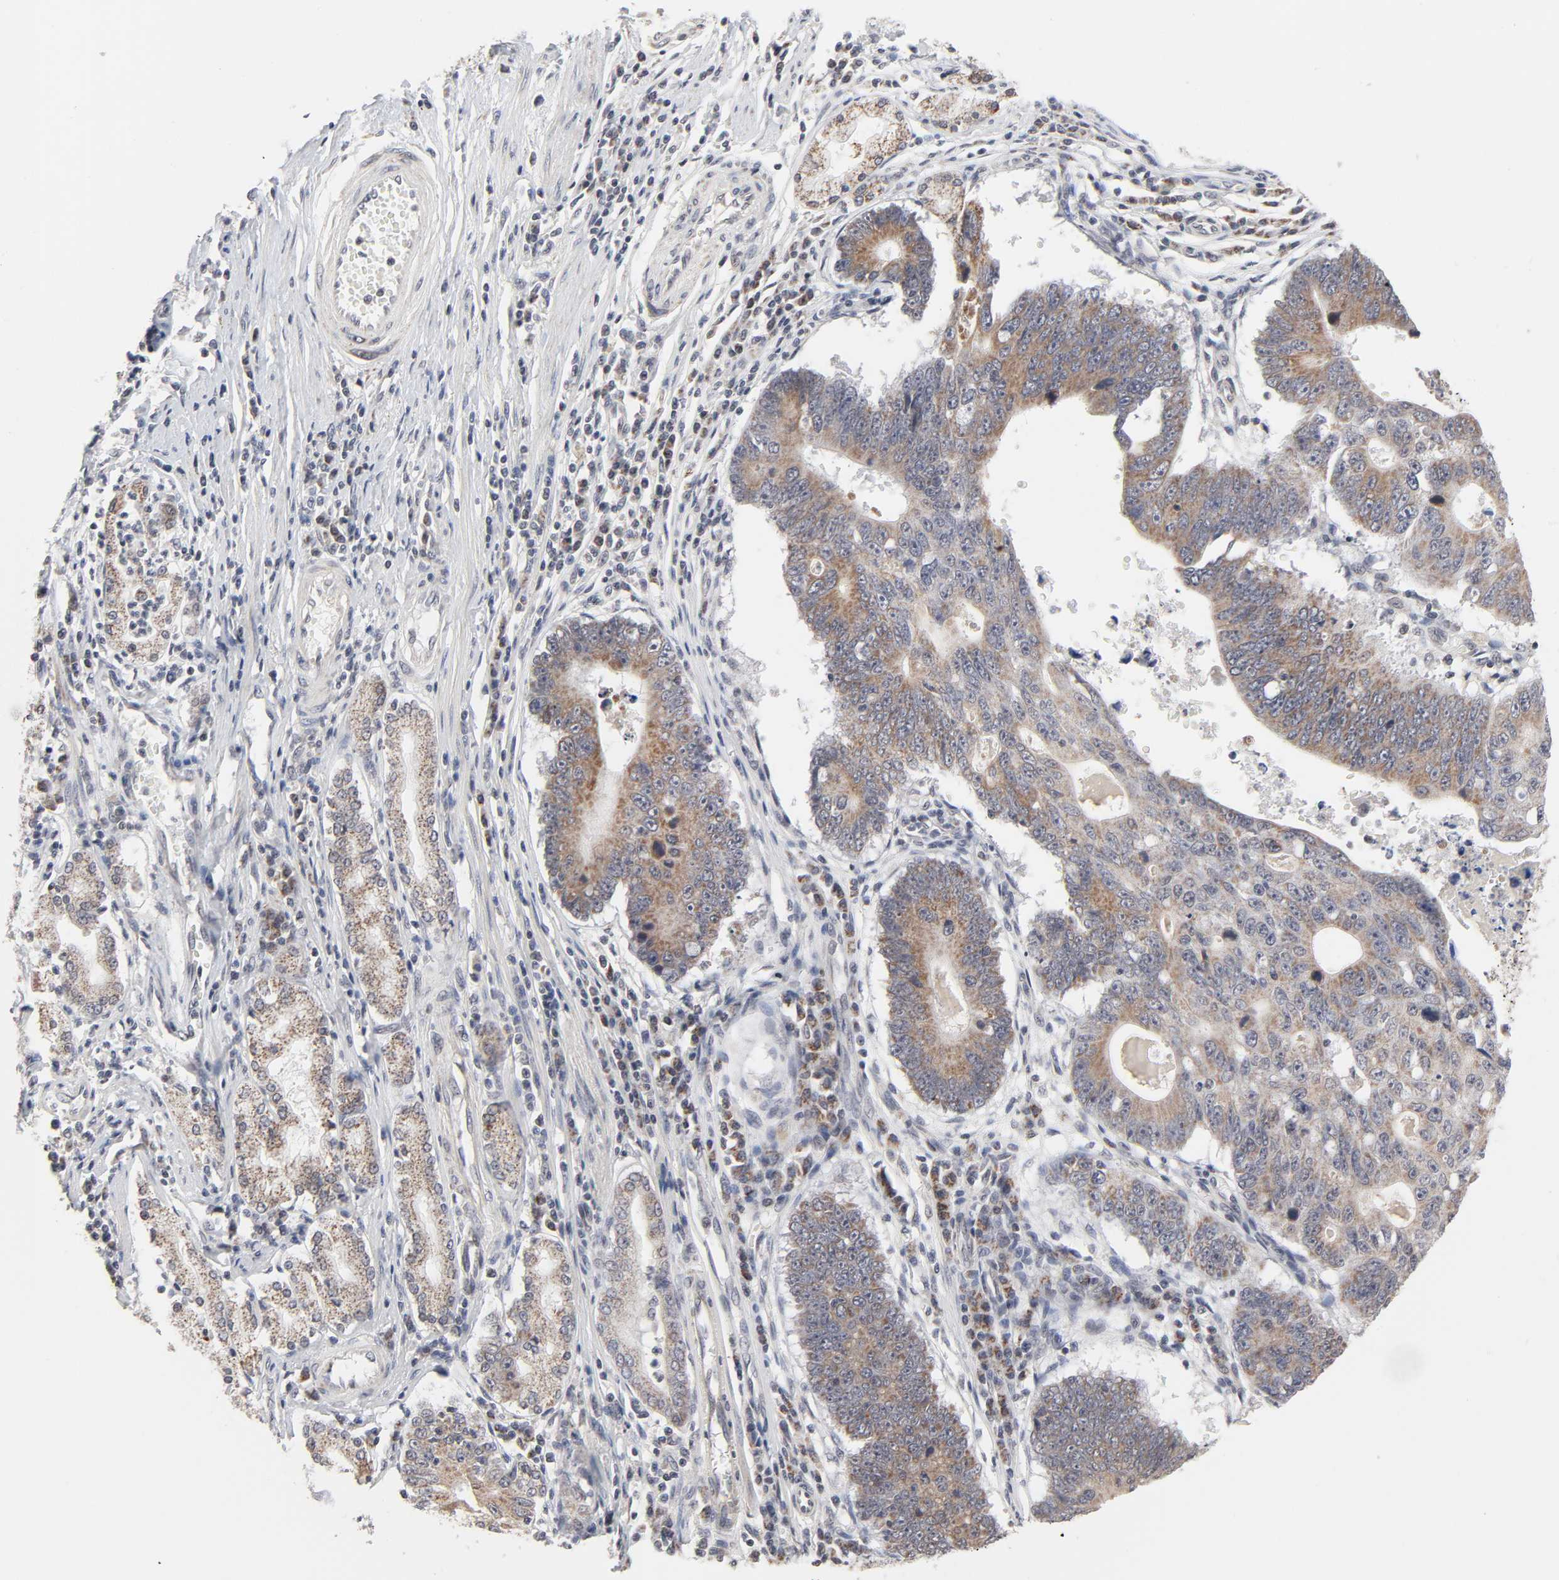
{"staining": {"intensity": "moderate", "quantity": ">75%", "location": "cytoplasmic/membranous"}, "tissue": "stomach cancer", "cell_type": "Tumor cells", "image_type": "cancer", "snomed": [{"axis": "morphology", "description": "Adenocarcinoma, NOS"}, {"axis": "topography", "description": "Stomach"}], "caption": "Stomach cancer stained with DAB (3,3'-diaminobenzidine) immunohistochemistry (IHC) shows medium levels of moderate cytoplasmic/membranous expression in about >75% of tumor cells. (Brightfield microscopy of DAB IHC at high magnification).", "gene": "AUH", "patient": {"sex": "male", "age": 59}}